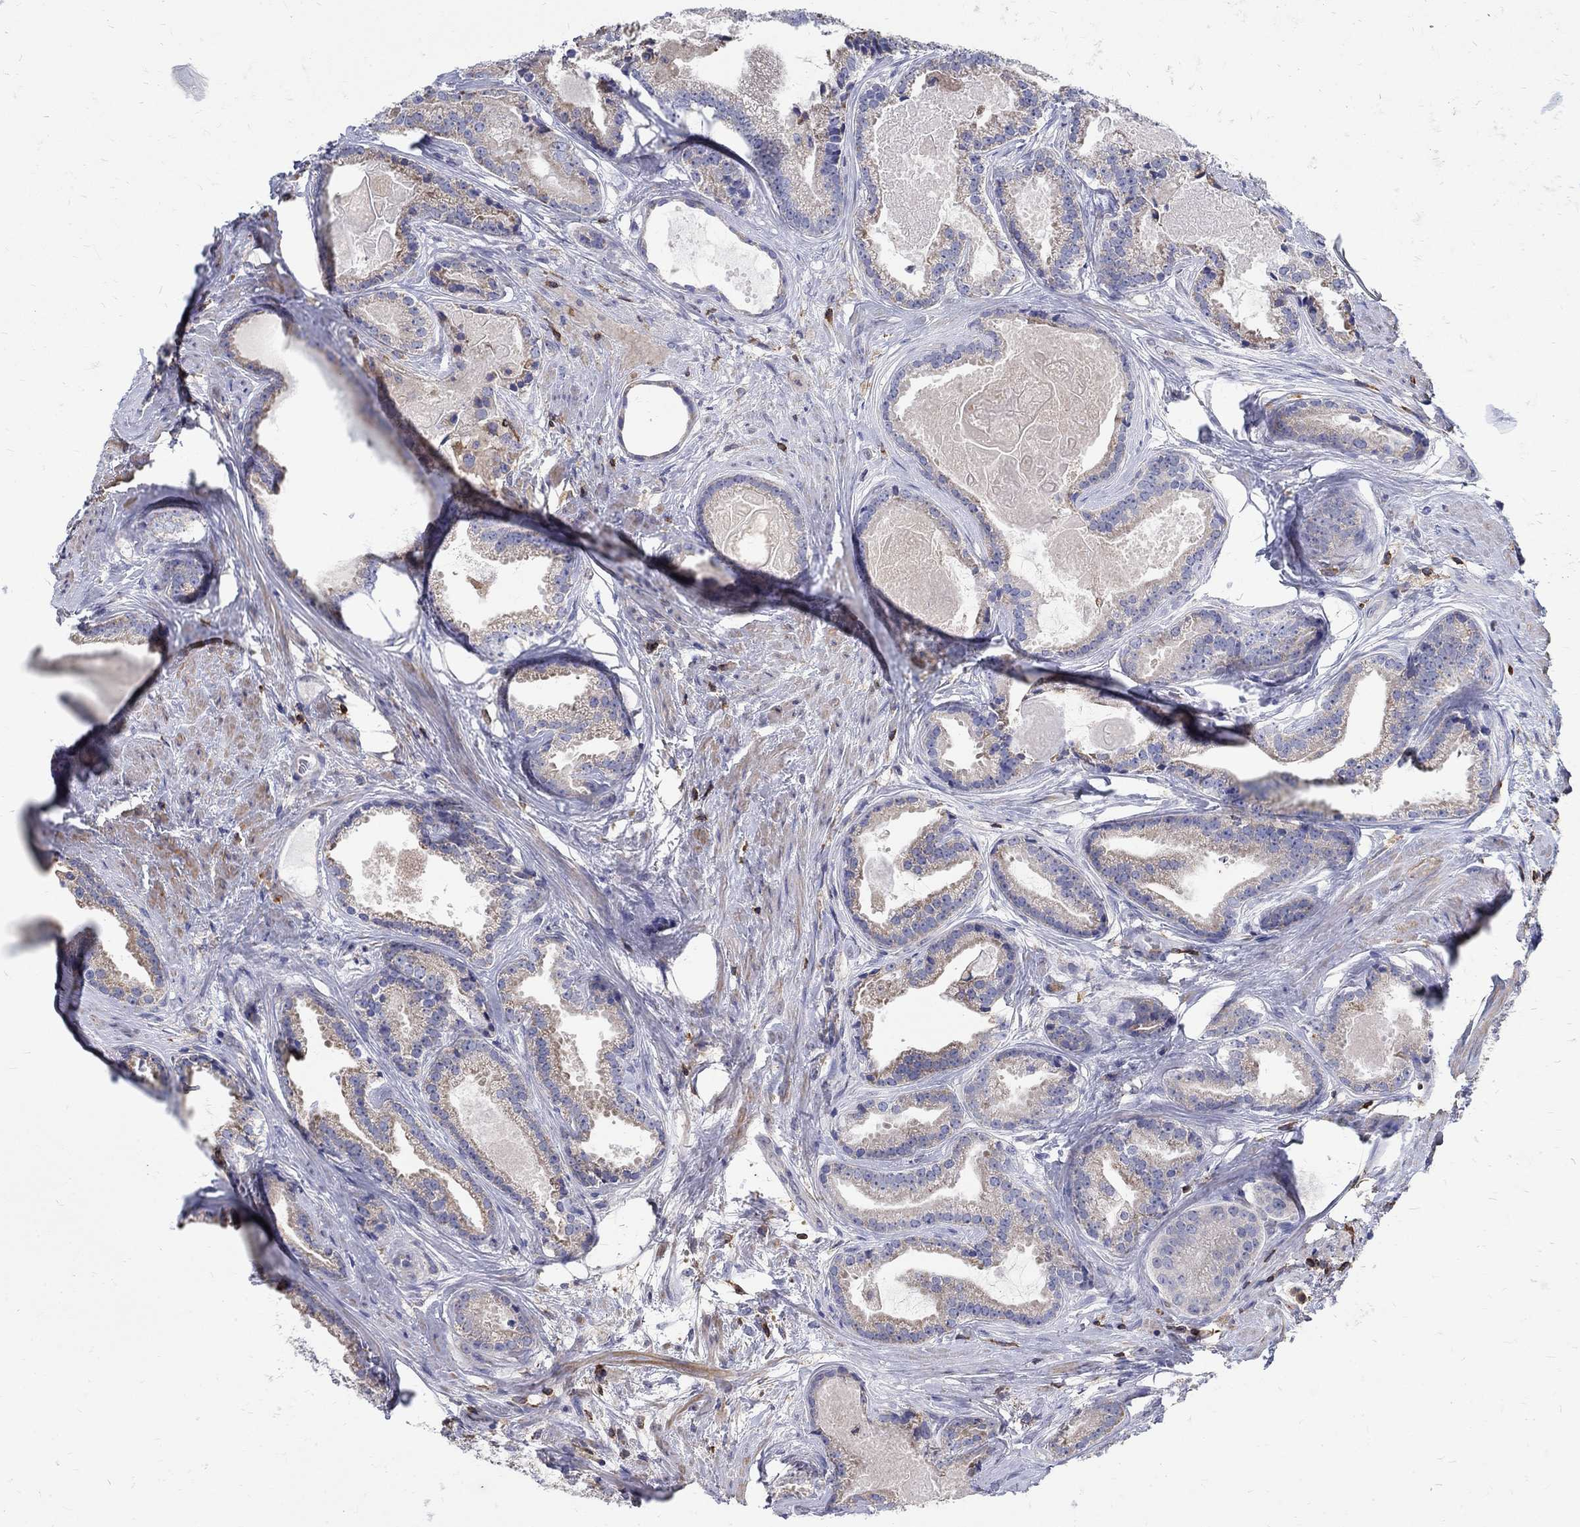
{"staining": {"intensity": "negative", "quantity": "none", "location": "none"}, "tissue": "prostate cancer", "cell_type": "Tumor cells", "image_type": "cancer", "snomed": [{"axis": "morphology", "description": "Adenocarcinoma, NOS"}, {"axis": "morphology", "description": "Adenocarcinoma, High grade"}, {"axis": "topography", "description": "Prostate"}], "caption": "DAB immunohistochemical staining of human prostate cancer shows no significant expression in tumor cells.", "gene": "AGAP2", "patient": {"sex": "male", "age": 64}}